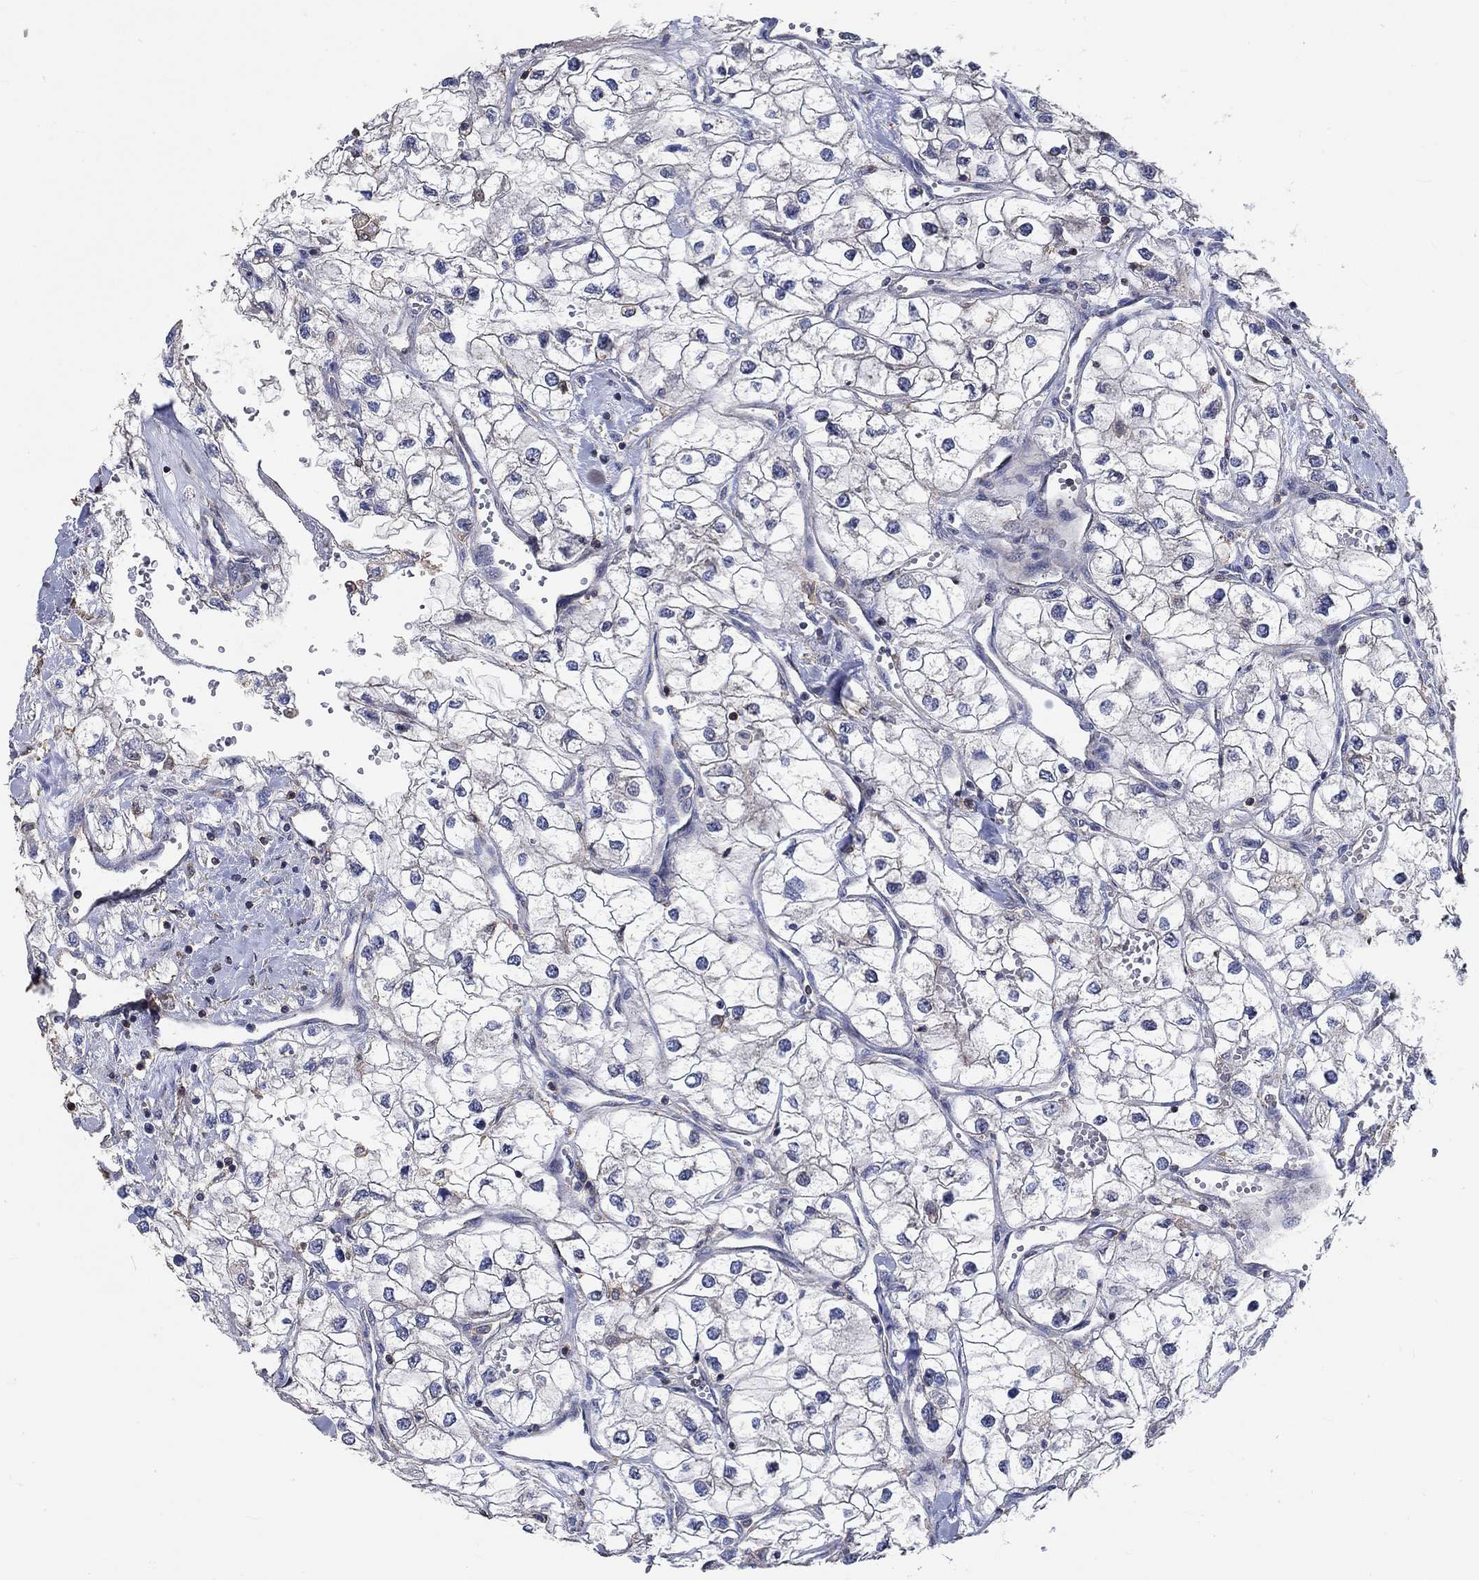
{"staining": {"intensity": "negative", "quantity": "none", "location": "none"}, "tissue": "renal cancer", "cell_type": "Tumor cells", "image_type": "cancer", "snomed": [{"axis": "morphology", "description": "Adenocarcinoma, NOS"}, {"axis": "topography", "description": "Kidney"}], "caption": "This histopathology image is of renal cancer (adenocarcinoma) stained with IHC to label a protein in brown with the nuclei are counter-stained blue. There is no positivity in tumor cells.", "gene": "TNFAIP8L3", "patient": {"sex": "male", "age": 59}}